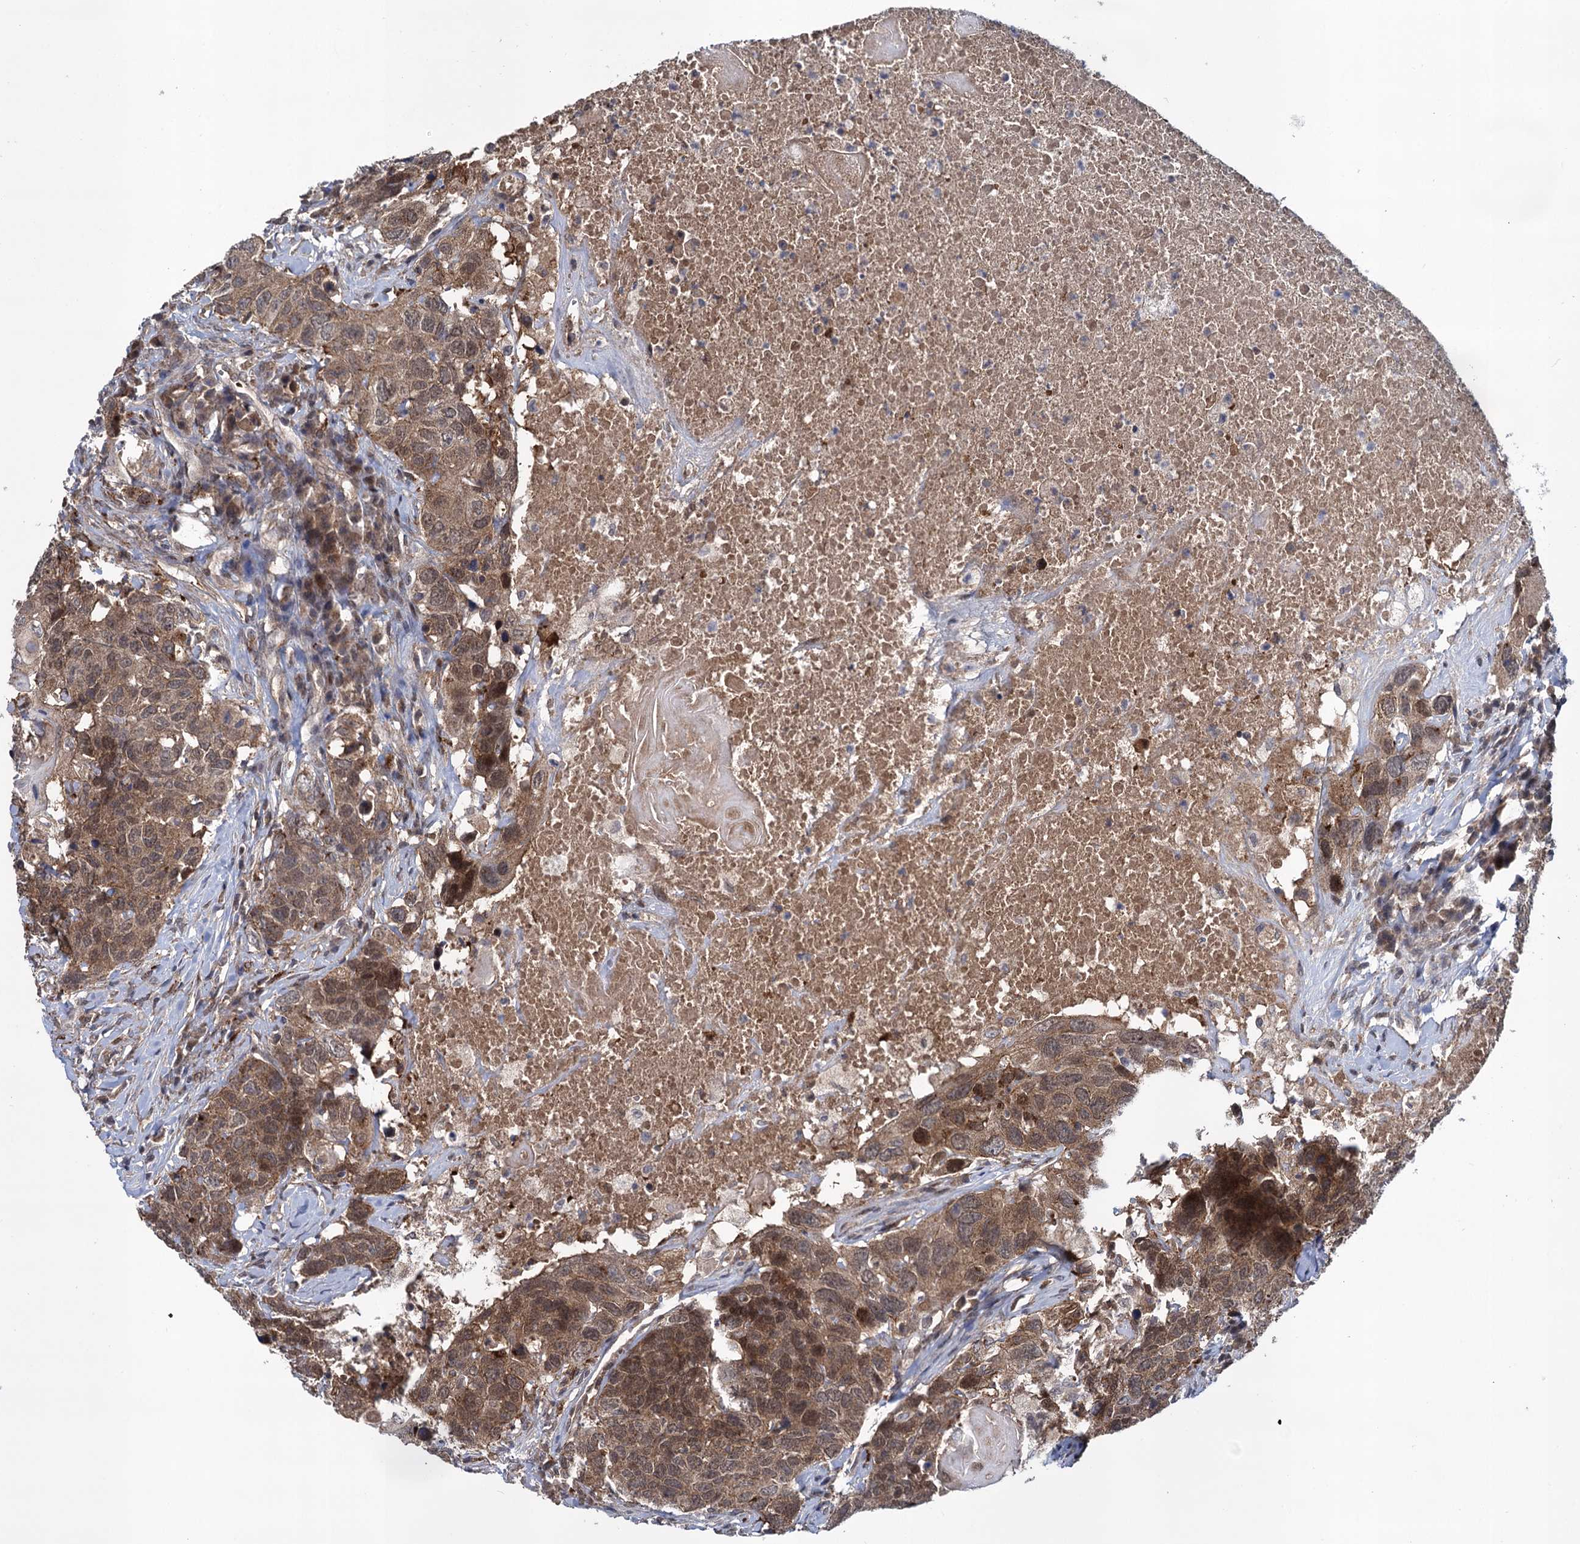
{"staining": {"intensity": "moderate", "quantity": ">75%", "location": "cytoplasmic/membranous,nuclear"}, "tissue": "head and neck cancer", "cell_type": "Tumor cells", "image_type": "cancer", "snomed": [{"axis": "morphology", "description": "Squamous cell carcinoma, NOS"}, {"axis": "topography", "description": "Head-Neck"}], "caption": "This is a photomicrograph of IHC staining of head and neck squamous cell carcinoma, which shows moderate positivity in the cytoplasmic/membranous and nuclear of tumor cells.", "gene": "GLO1", "patient": {"sex": "male", "age": 66}}